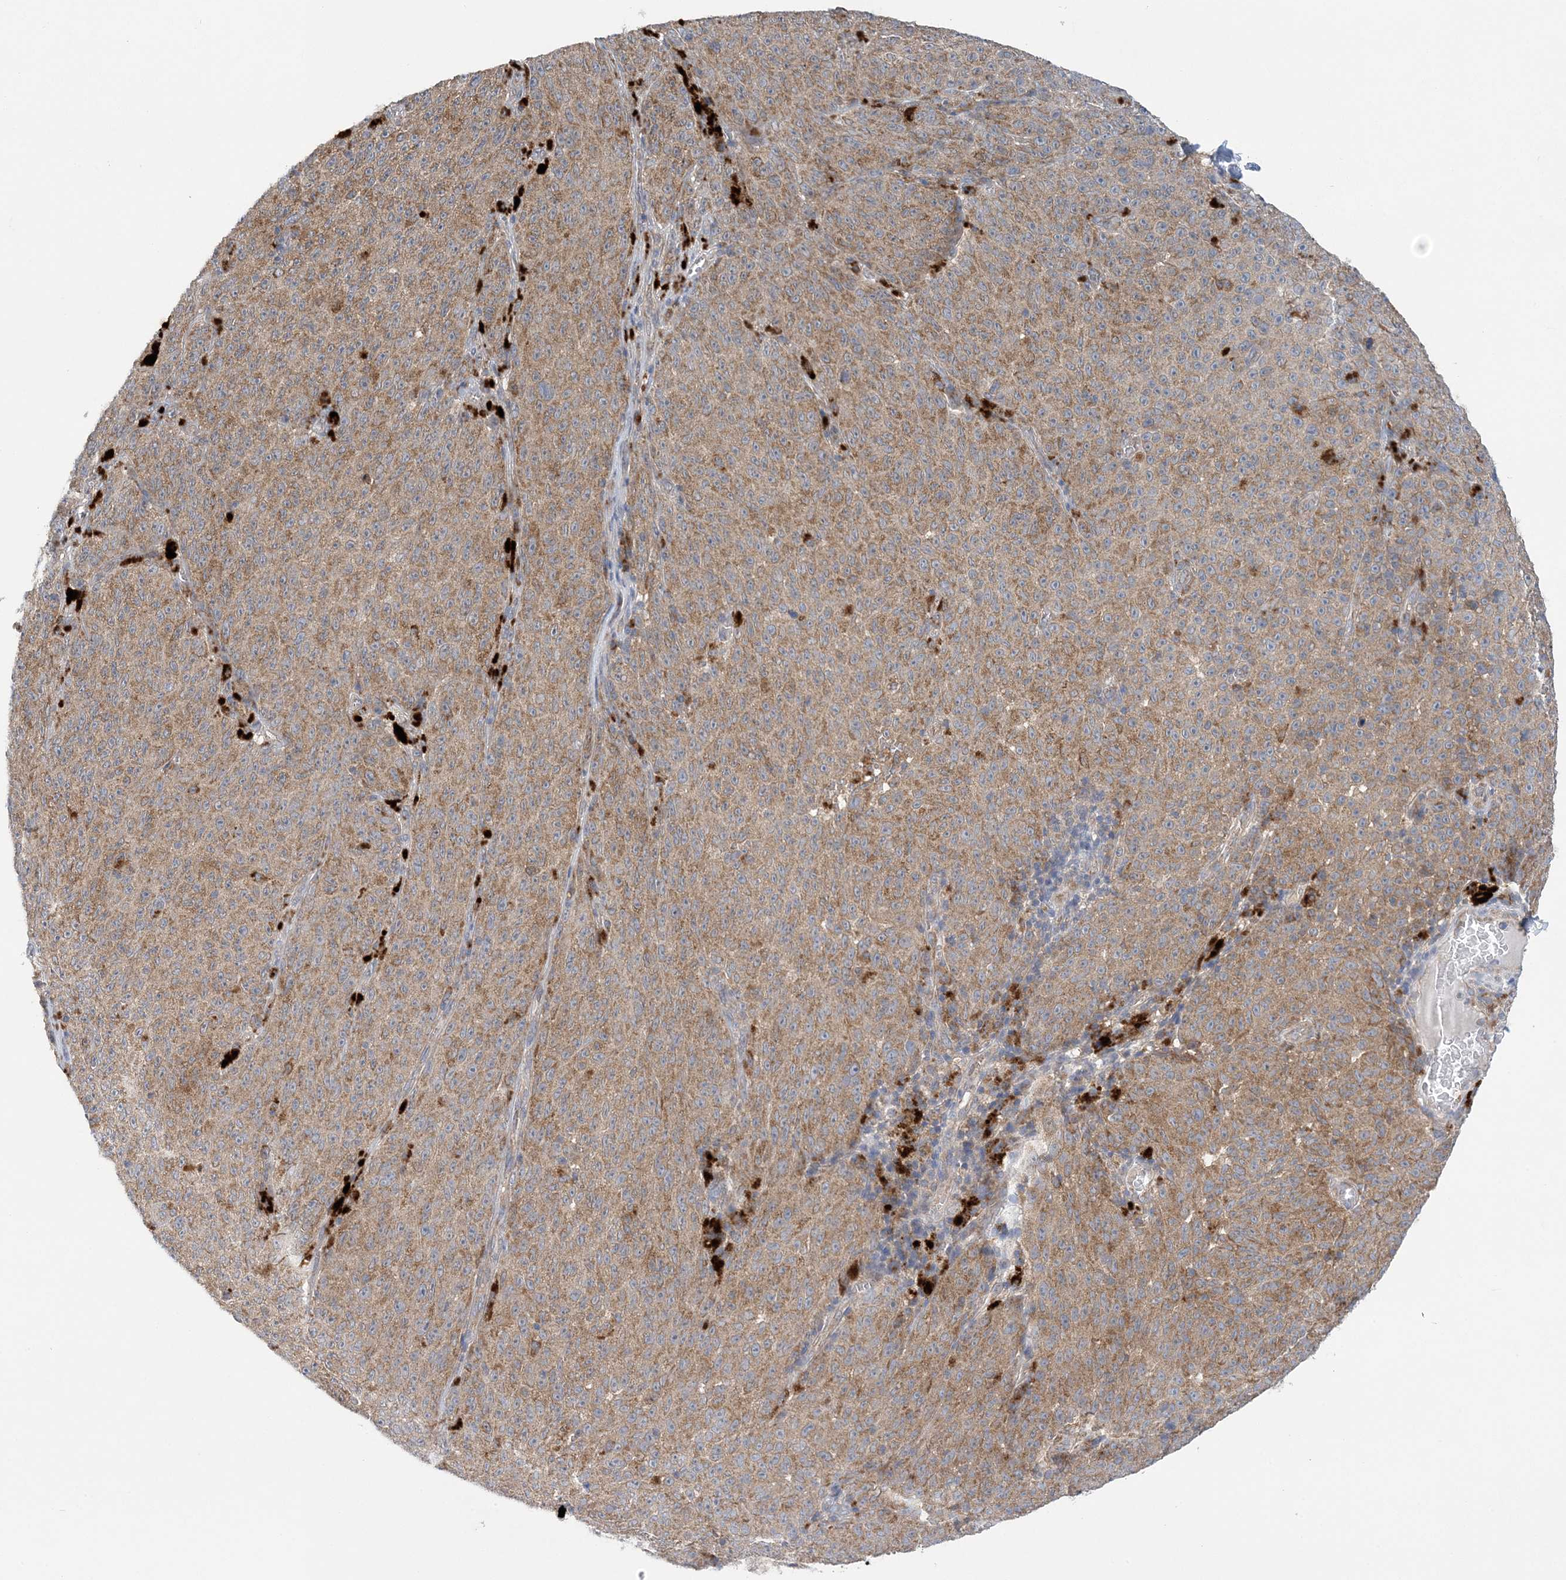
{"staining": {"intensity": "moderate", "quantity": ">75%", "location": "cytoplasmic/membranous"}, "tissue": "melanoma", "cell_type": "Tumor cells", "image_type": "cancer", "snomed": [{"axis": "morphology", "description": "Malignant melanoma, NOS"}, {"axis": "topography", "description": "Skin"}], "caption": "Human malignant melanoma stained for a protein (brown) reveals moderate cytoplasmic/membranous positive staining in approximately >75% of tumor cells.", "gene": "COPE", "patient": {"sex": "female", "age": 82}}